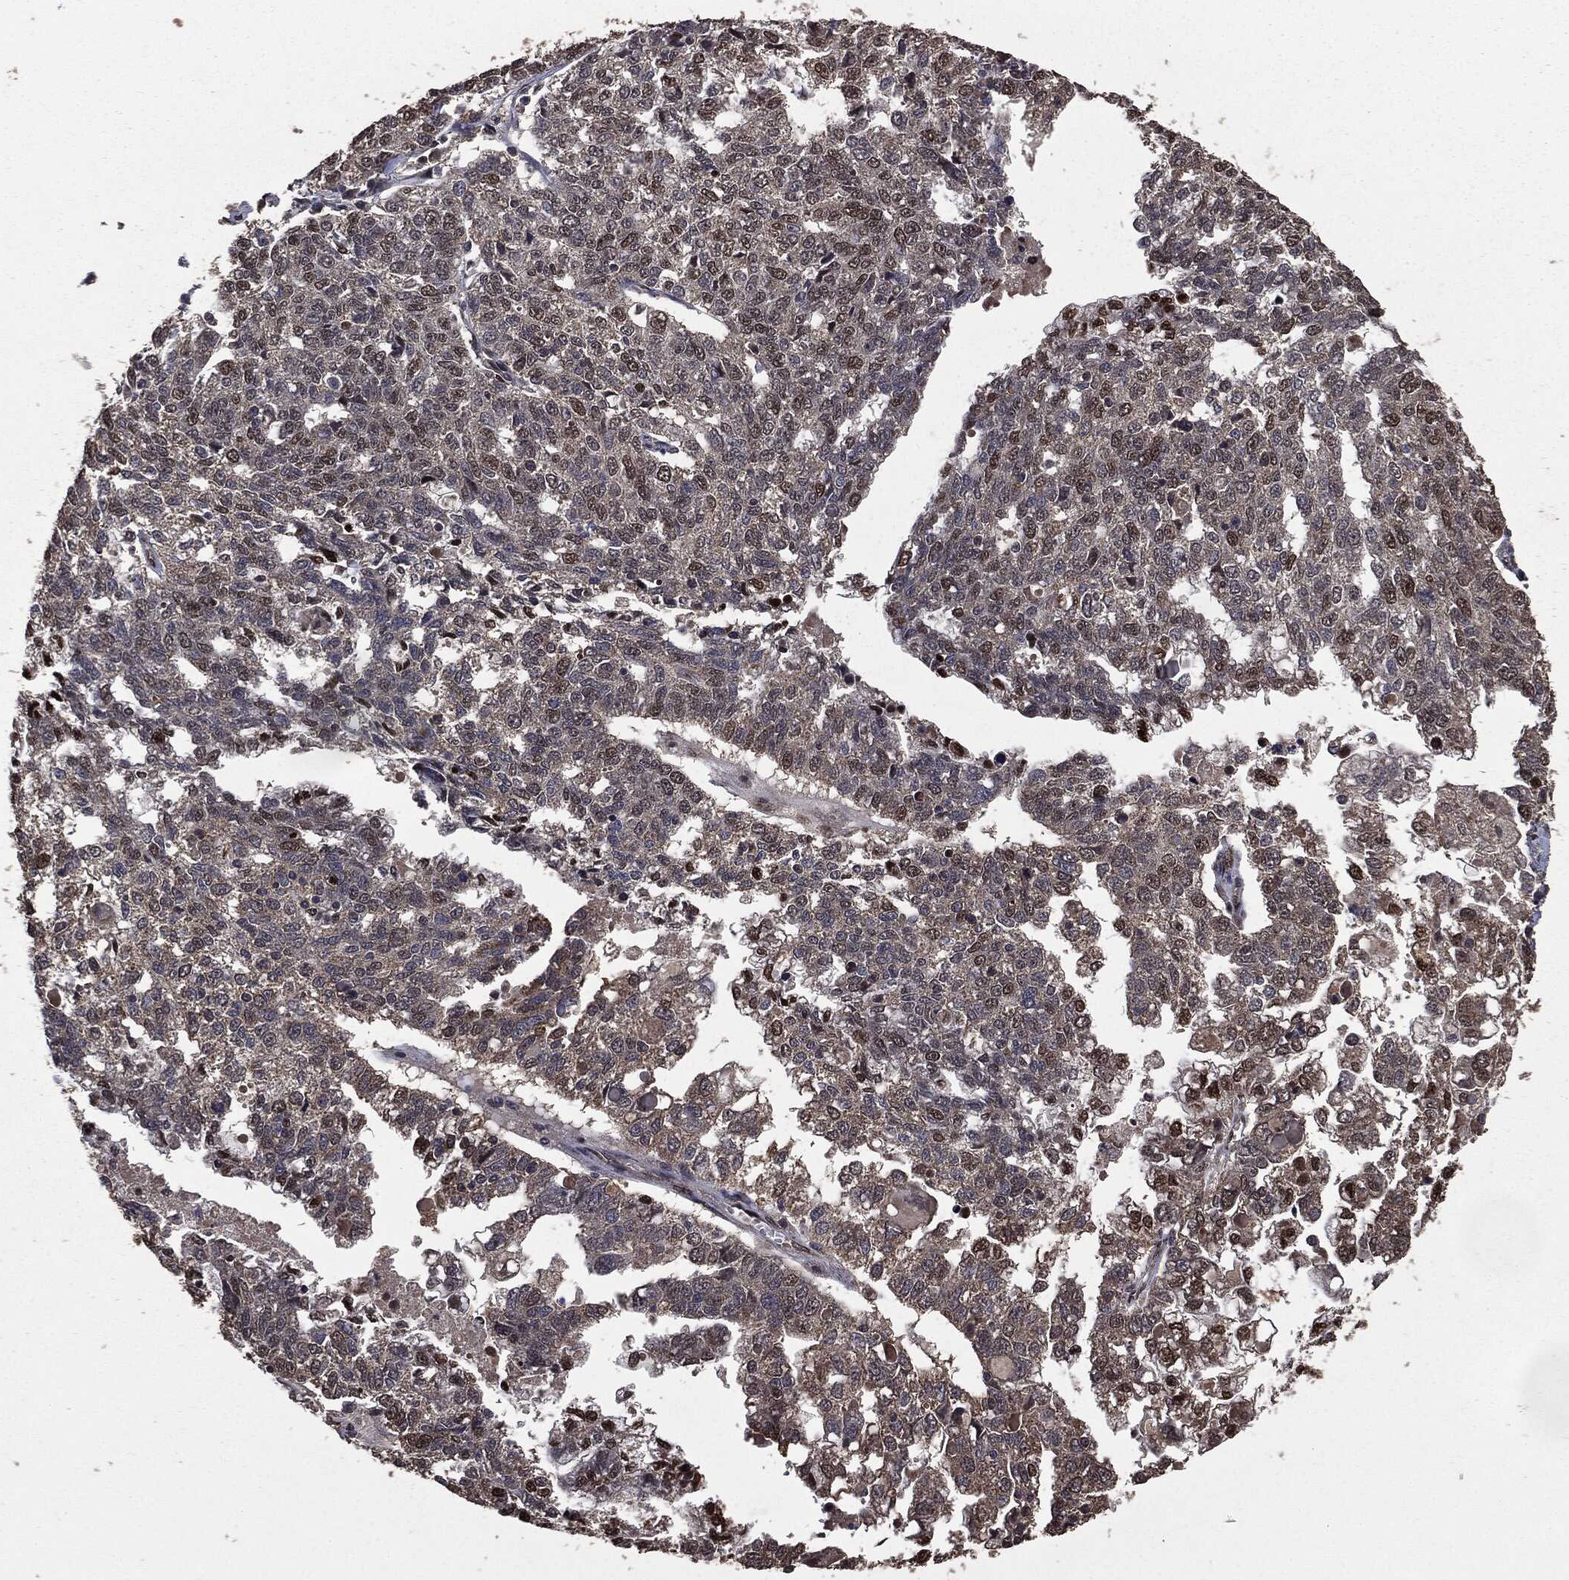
{"staining": {"intensity": "strong", "quantity": "25%-75%", "location": "nuclear"}, "tissue": "ovarian cancer", "cell_type": "Tumor cells", "image_type": "cancer", "snomed": [{"axis": "morphology", "description": "Cystadenocarcinoma, serous, NOS"}, {"axis": "topography", "description": "Ovary"}], "caption": "There is high levels of strong nuclear positivity in tumor cells of serous cystadenocarcinoma (ovarian), as demonstrated by immunohistochemical staining (brown color).", "gene": "PPP6R2", "patient": {"sex": "female", "age": 71}}